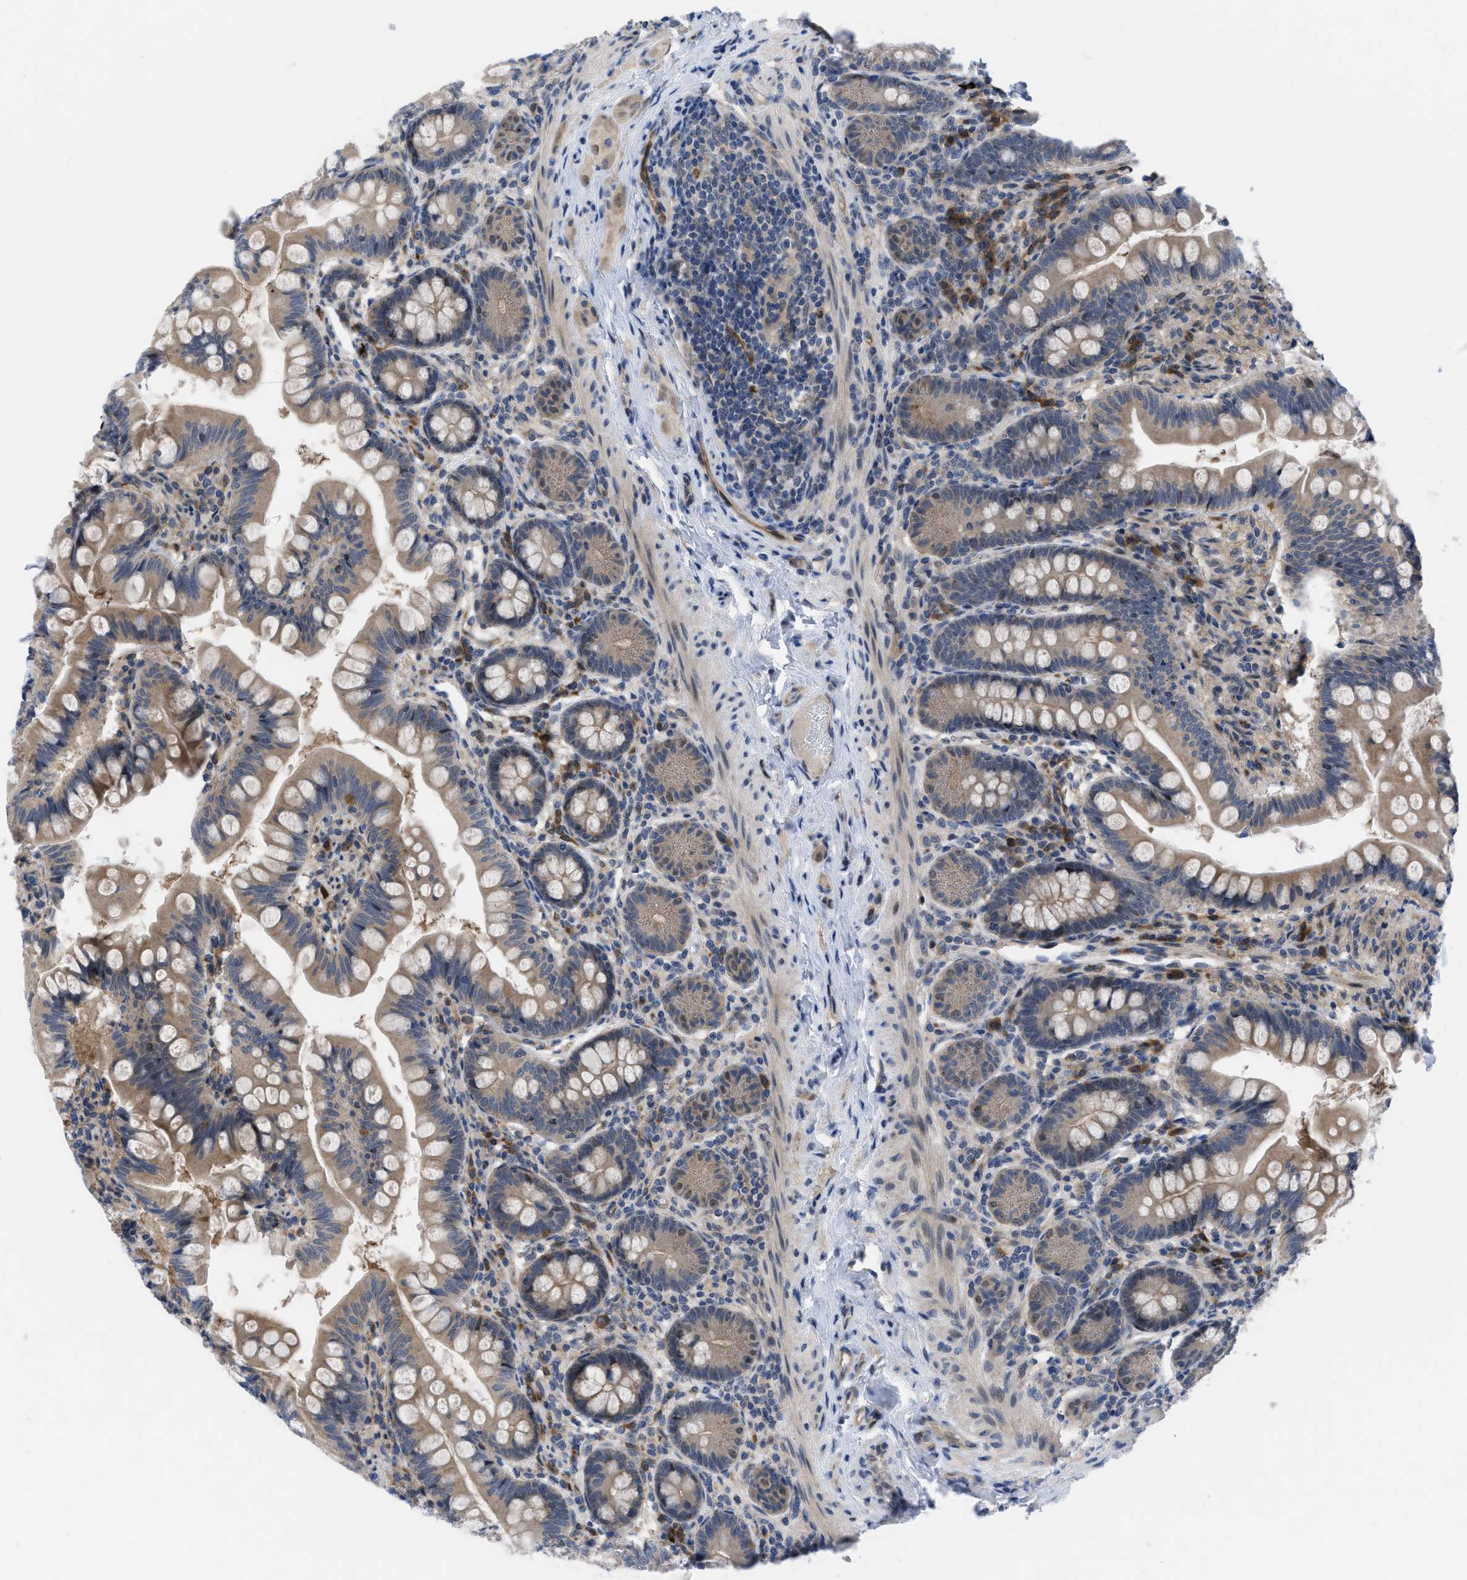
{"staining": {"intensity": "moderate", "quantity": ">75%", "location": "cytoplasmic/membranous"}, "tissue": "small intestine", "cell_type": "Glandular cells", "image_type": "normal", "snomed": [{"axis": "morphology", "description": "Normal tissue, NOS"}, {"axis": "topography", "description": "Small intestine"}], "caption": "Protein staining reveals moderate cytoplasmic/membranous positivity in approximately >75% of glandular cells in normal small intestine.", "gene": "IL17RE", "patient": {"sex": "male", "age": 7}}